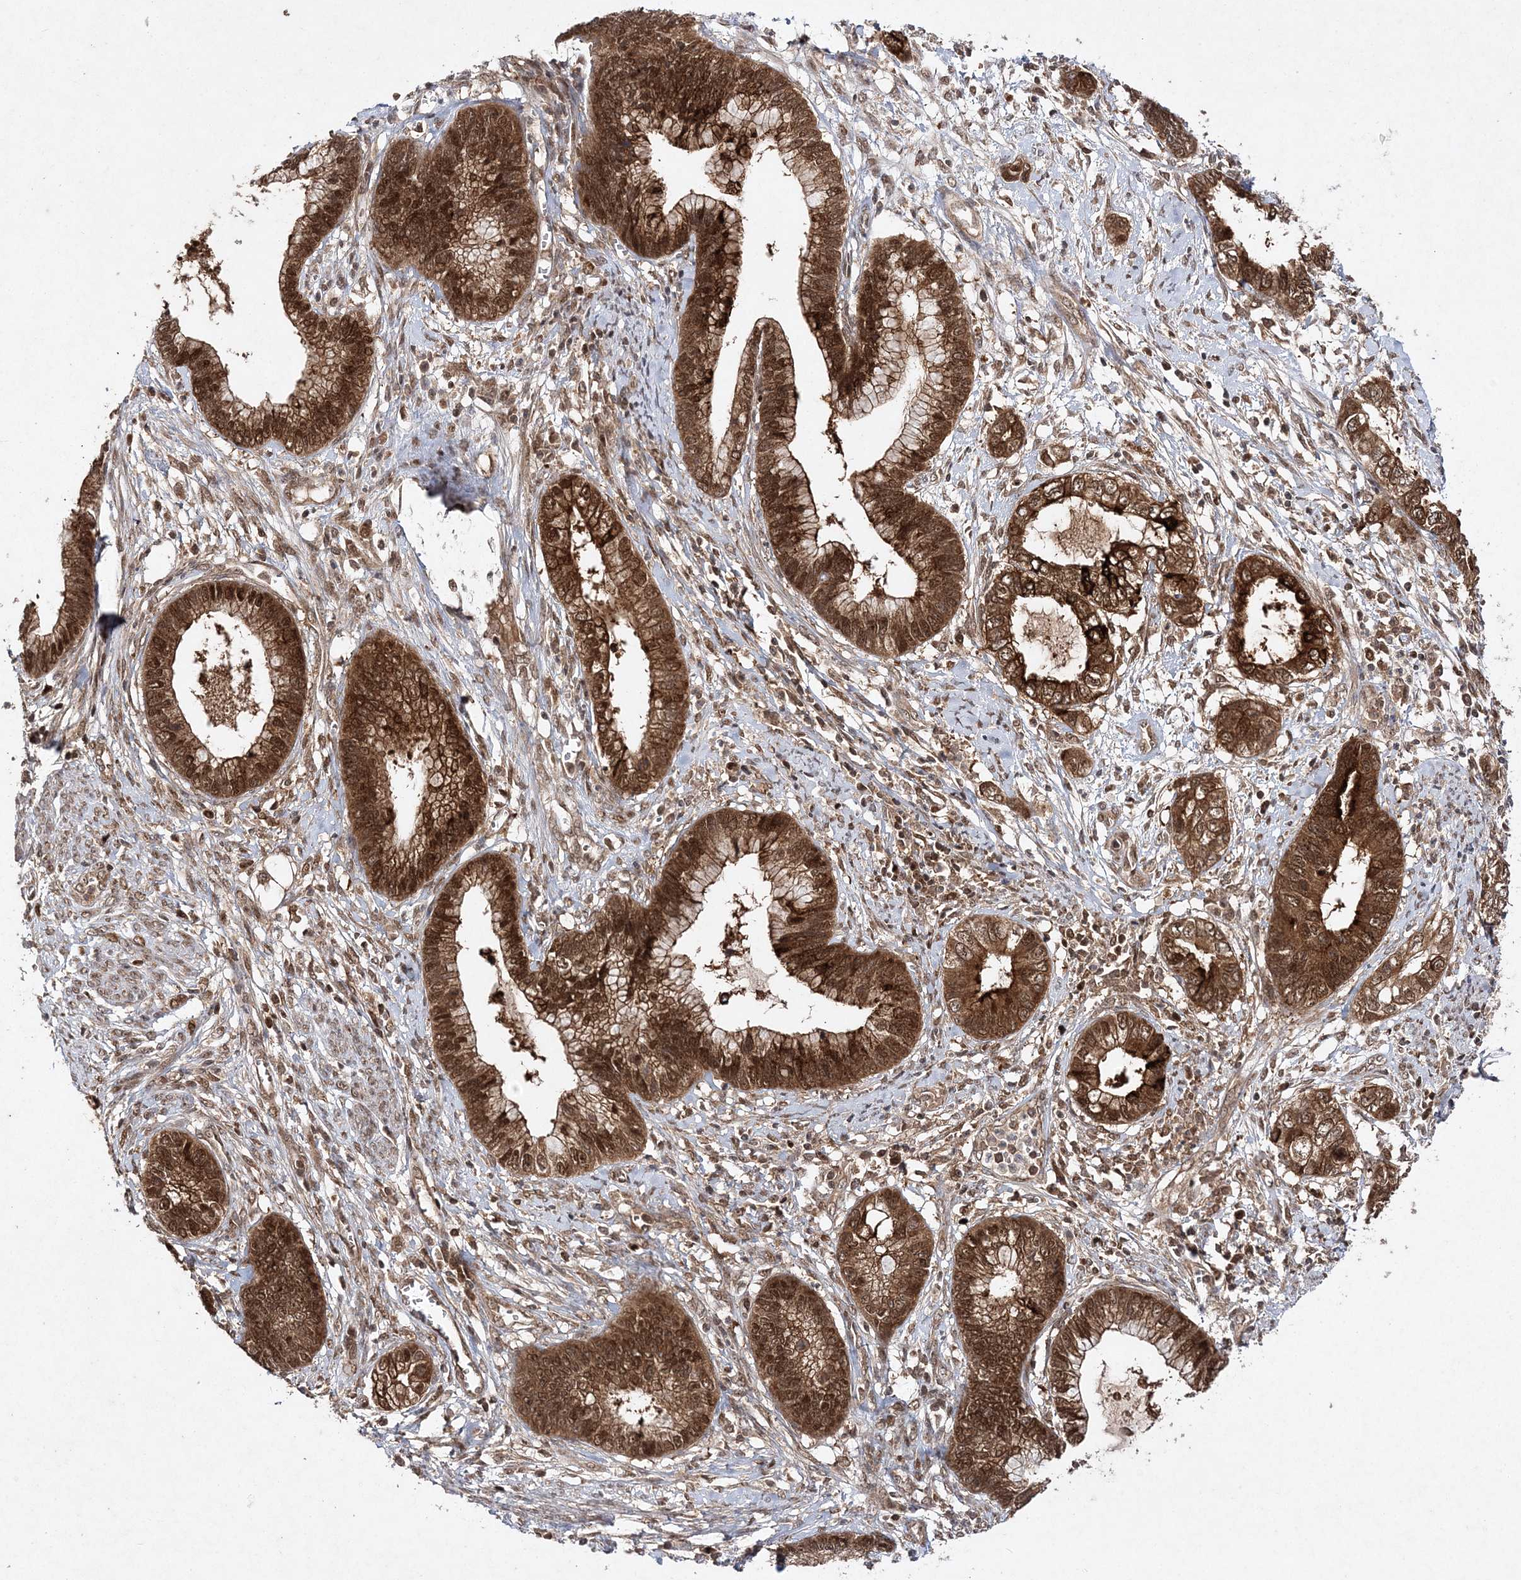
{"staining": {"intensity": "strong", "quantity": ">75%", "location": "cytoplasmic/membranous,nuclear"}, "tissue": "cervical cancer", "cell_type": "Tumor cells", "image_type": "cancer", "snomed": [{"axis": "morphology", "description": "Adenocarcinoma, NOS"}, {"axis": "topography", "description": "Cervix"}], "caption": "The immunohistochemical stain highlights strong cytoplasmic/membranous and nuclear staining in tumor cells of cervical cancer tissue.", "gene": "NIF3L1", "patient": {"sex": "female", "age": 44}}